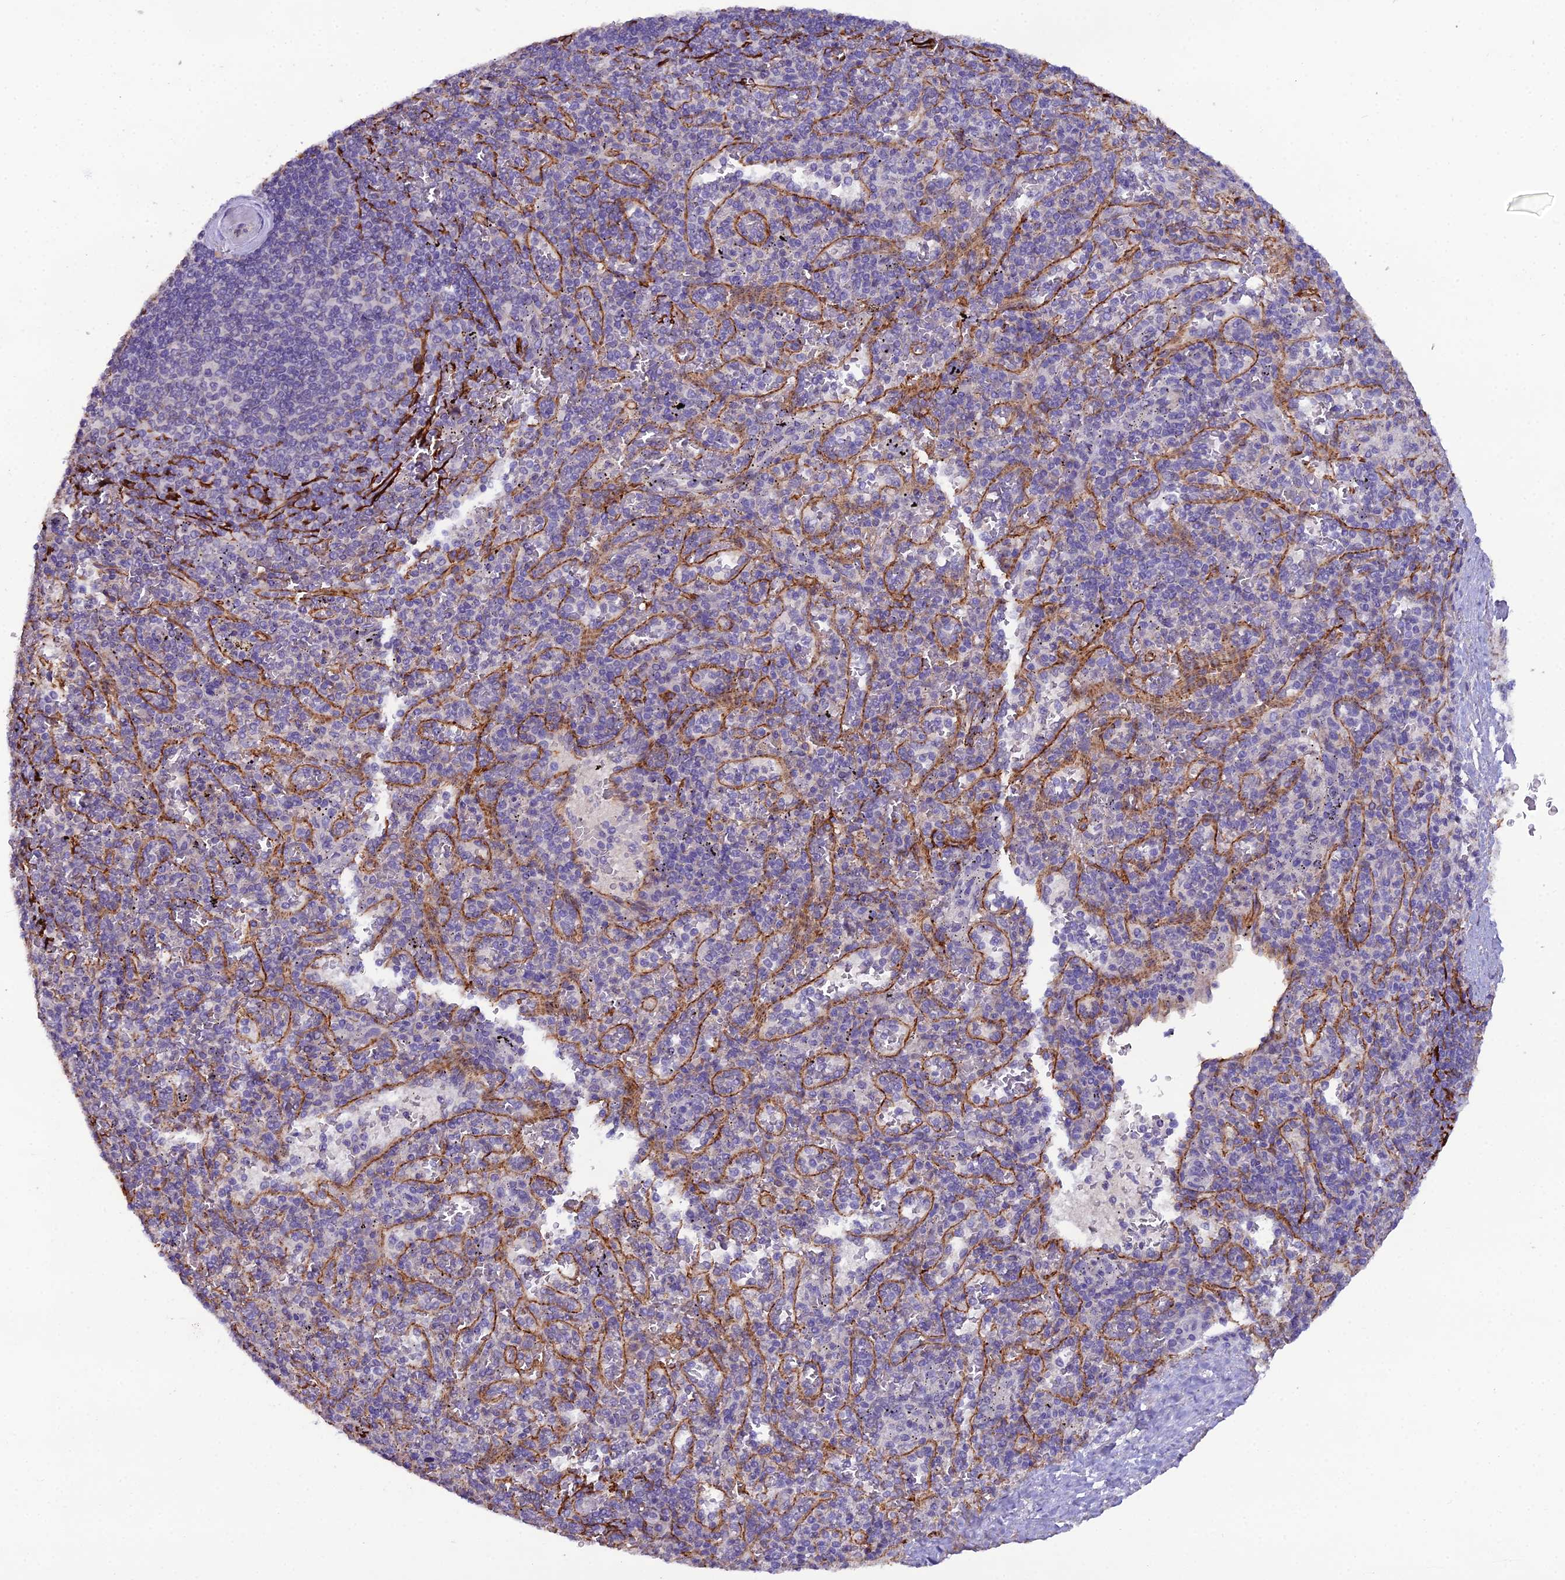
{"staining": {"intensity": "negative", "quantity": "none", "location": "none"}, "tissue": "spleen", "cell_type": "Cells in red pulp", "image_type": "normal", "snomed": [{"axis": "morphology", "description": "Normal tissue, NOS"}, {"axis": "topography", "description": "Spleen"}], "caption": "Immunohistochemical staining of normal spleen exhibits no significant staining in cells in red pulp.", "gene": "CFAP47", "patient": {"sex": "male", "age": 82}}